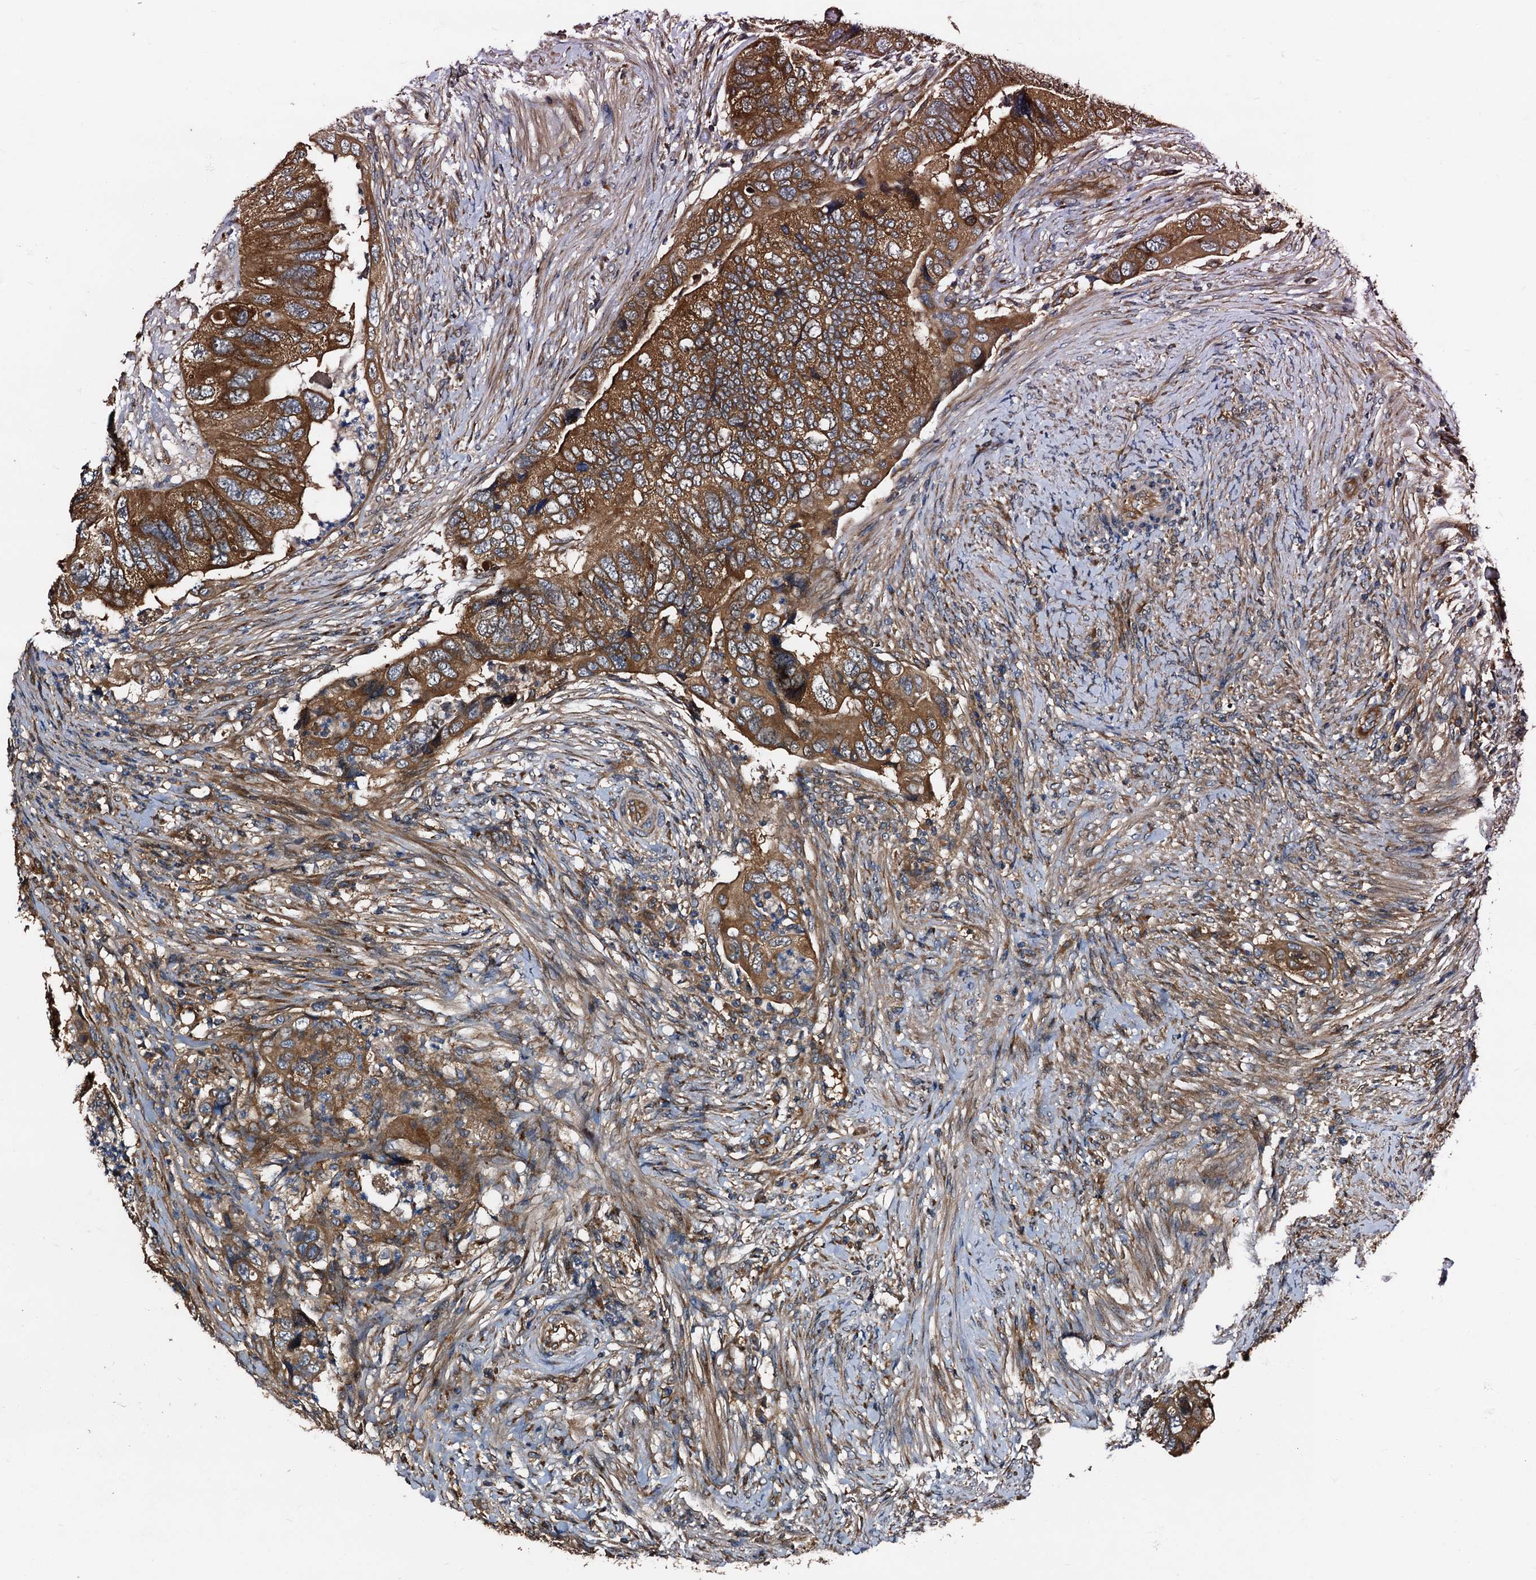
{"staining": {"intensity": "strong", "quantity": ">75%", "location": "cytoplasmic/membranous"}, "tissue": "colorectal cancer", "cell_type": "Tumor cells", "image_type": "cancer", "snomed": [{"axis": "morphology", "description": "Adenocarcinoma, NOS"}, {"axis": "topography", "description": "Rectum"}], "caption": "Approximately >75% of tumor cells in human colorectal adenocarcinoma show strong cytoplasmic/membranous protein expression as visualized by brown immunohistochemical staining.", "gene": "PEX5", "patient": {"sex": "male", "age": 63}}